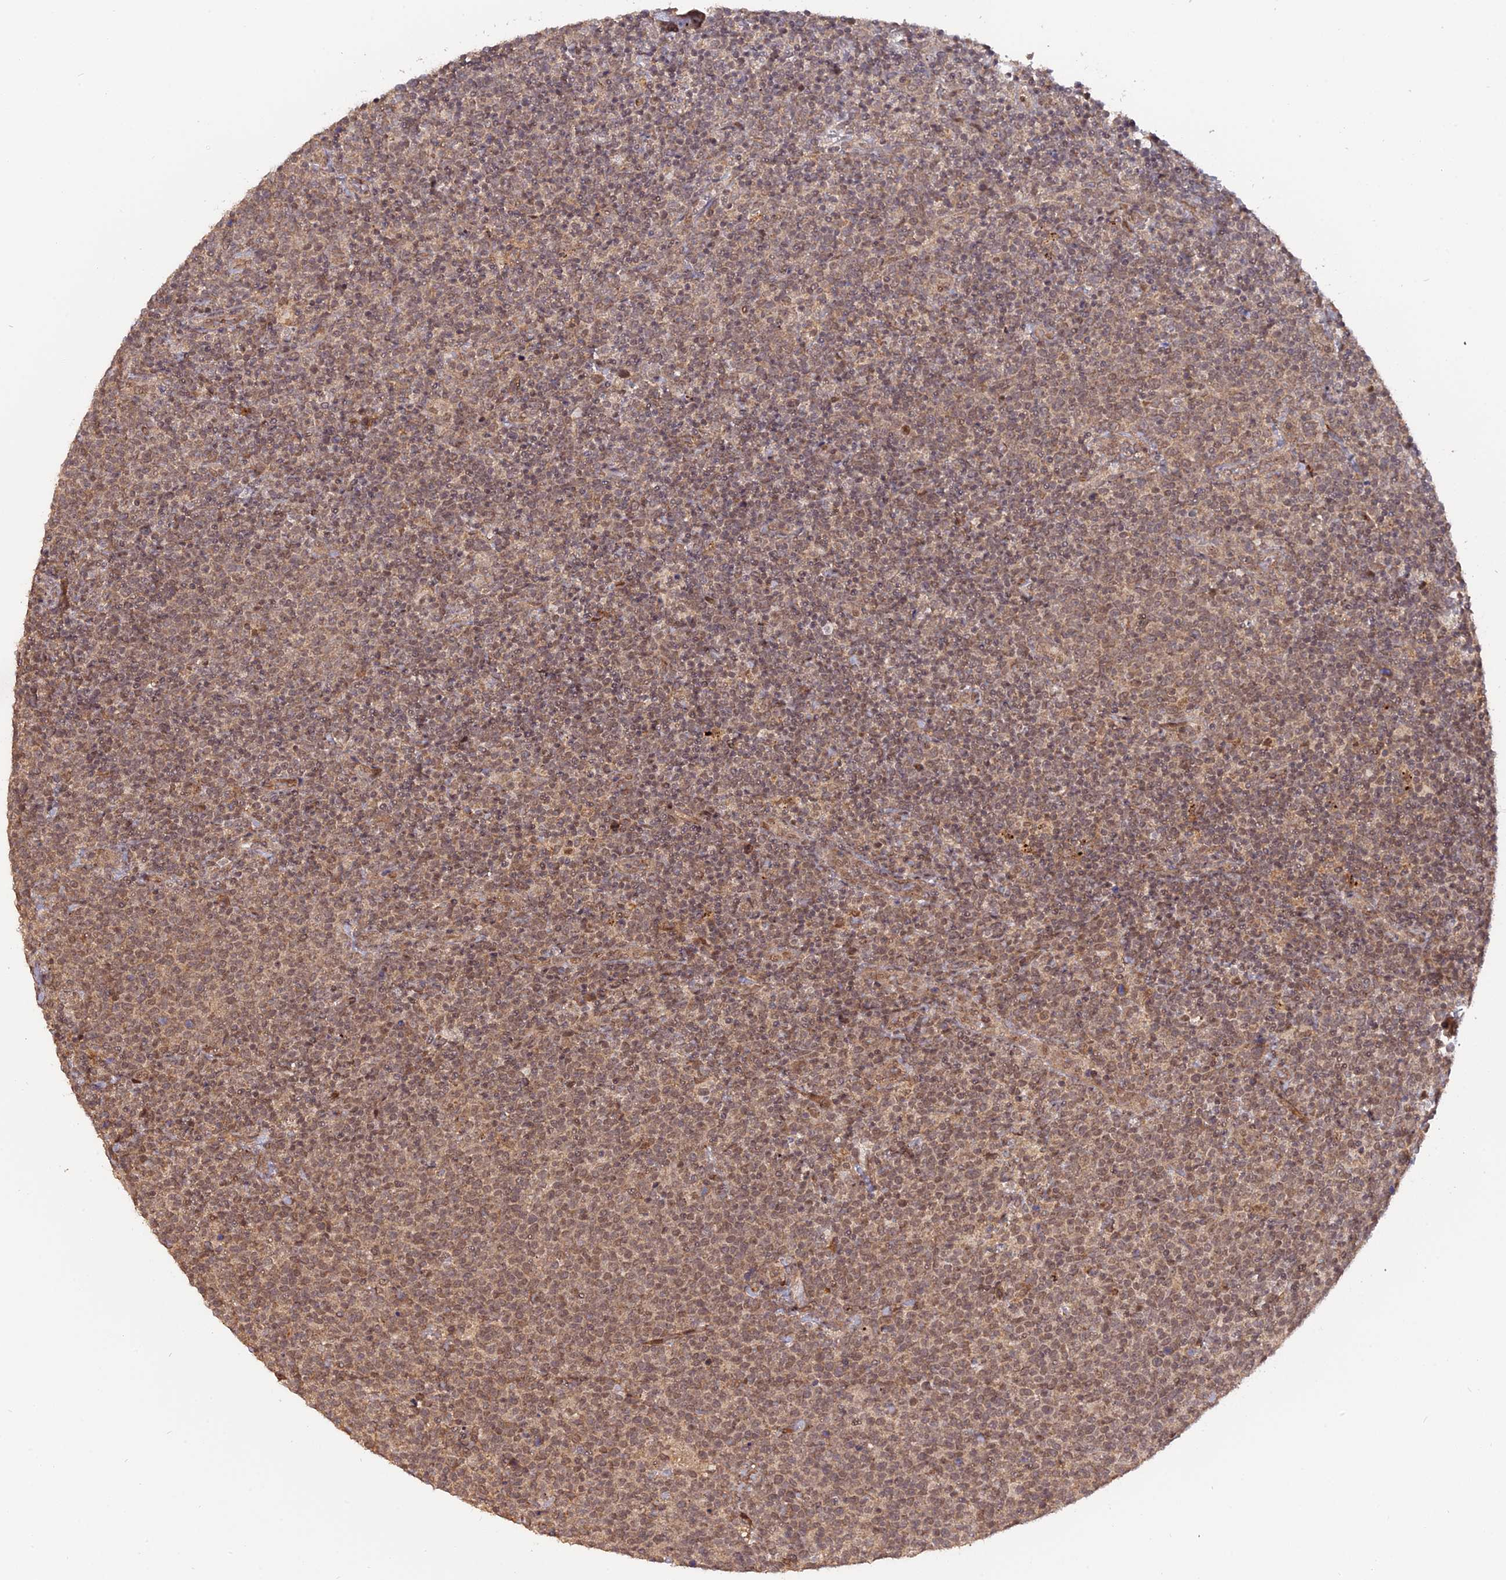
{"staining": {"intensity": "weak", "quantity": ">75%", "location": "cytoplasmic/membranous,nuclear"}, "tissue": "lymphoma", "cell_type": "Tumor cells", "image_type": "cancer", "snomed": [{"axis": "morphology", "description": "Malignant lymphoma, non-Hodgkin's type, High grade"}, {"axis": "topography", "description": "Lymph node"}], "caption": "High-magnification brightfield microscopy of lymphoma stained with DAB (brown) and counterstained with hematoxylin (blue). tumor cells exhibit weak cytoplasmic/membranous and nuclear expression is present in approximately>75% of cells.", "gene": "PKIG", "patient": {"sex": "male", "age": 61}}